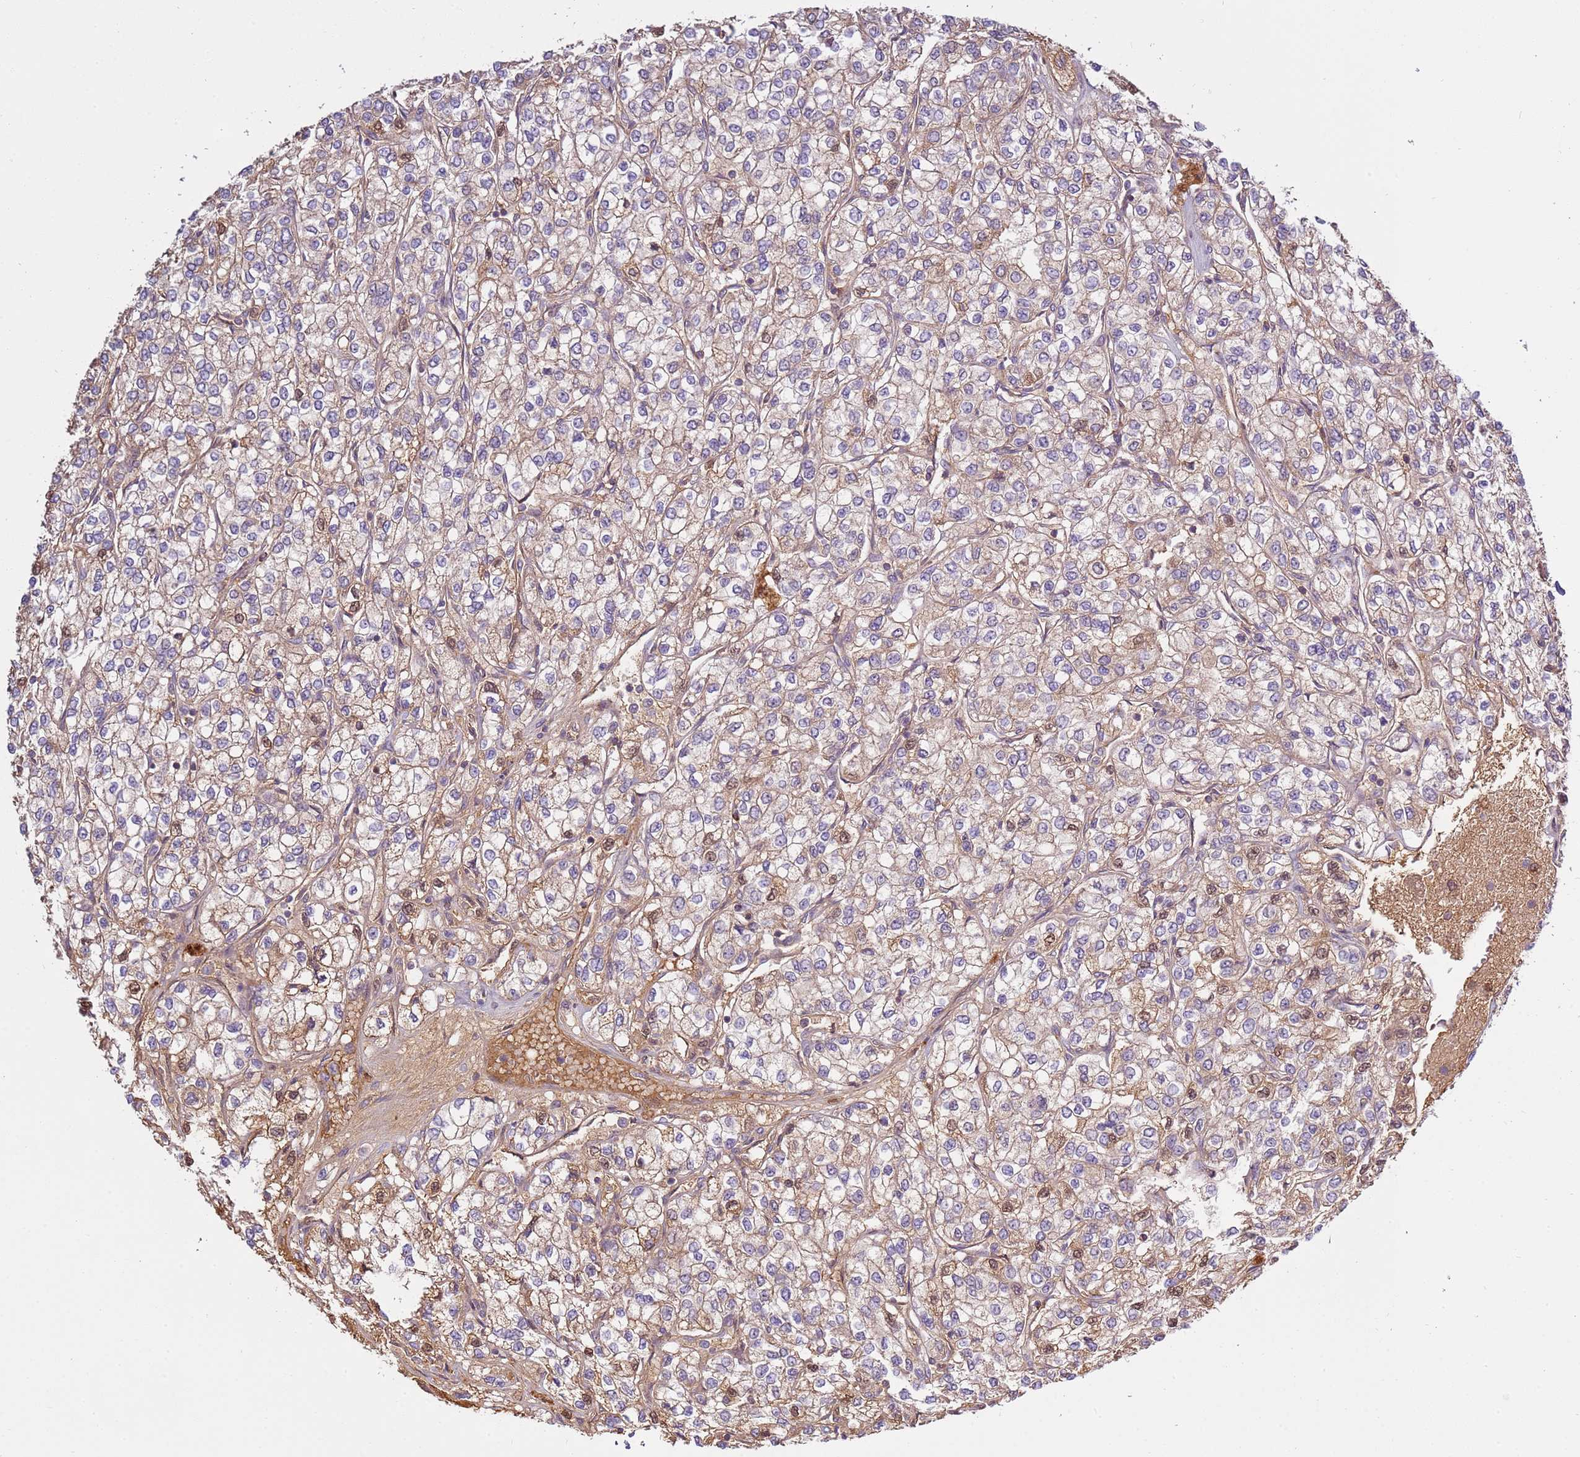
{"staining": {"intensity": "weak", "quantity": "<25%", "location": "cytoplasmic/membranous"}, "tissue": "renal cancer", "cell_type": "Tumor cells", "image_type": "cancer", "snomed": [{"axis": "morphology", "description": "Adenocarcinoma, NOS"}, {"axis": "topography", "description": "Kidney"}], "caption": "An immunohistochemistry histopathology image of adenocarcinoma (renal) is shown. There is no staining in tumor cells of adenocarcinoma (renal).", "gene": "ZNF624", "patient": {"sex": "male", "age": 80}}